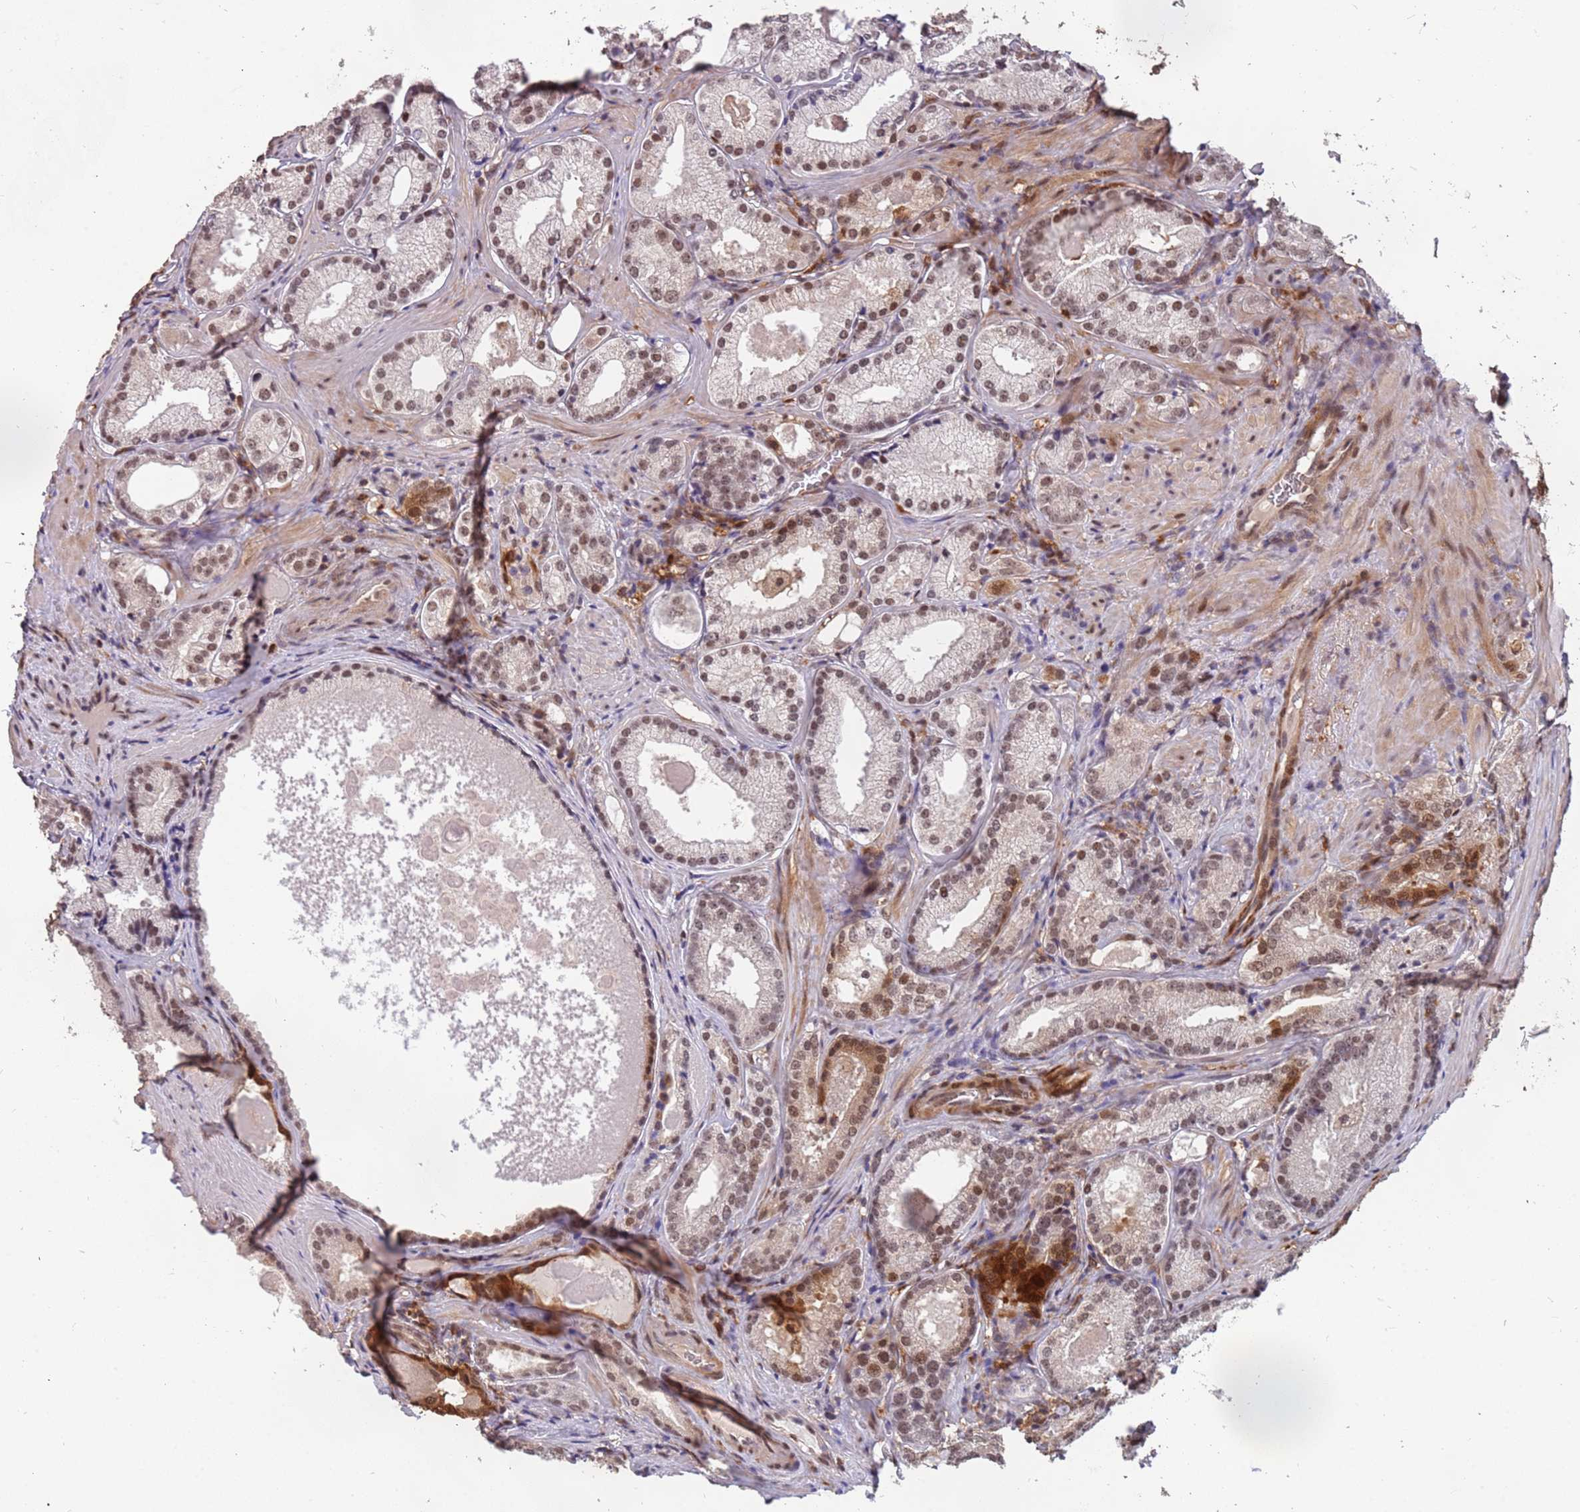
{"staining": {"intensity": "weak", "quantity": "25%-75%", "location": "nuclear"}, "tissue": "prostate cancer", "cell_type": "Tumor cells", "image_type": "cancer", "snomed": [{"axis": "morphology", "description": "Adenocarcinoma, Low grade"}, {"axis": "topography", "description": "Prostate"}], "caption": "Prostate low-grade adenocarcinoma was stained to show a protein in brown. There is low levels of weak nuclear positivity in about 25%-75% of tumor cells.", "gene": "GBP2", "patient": {"sex": "male", "age": 57}}